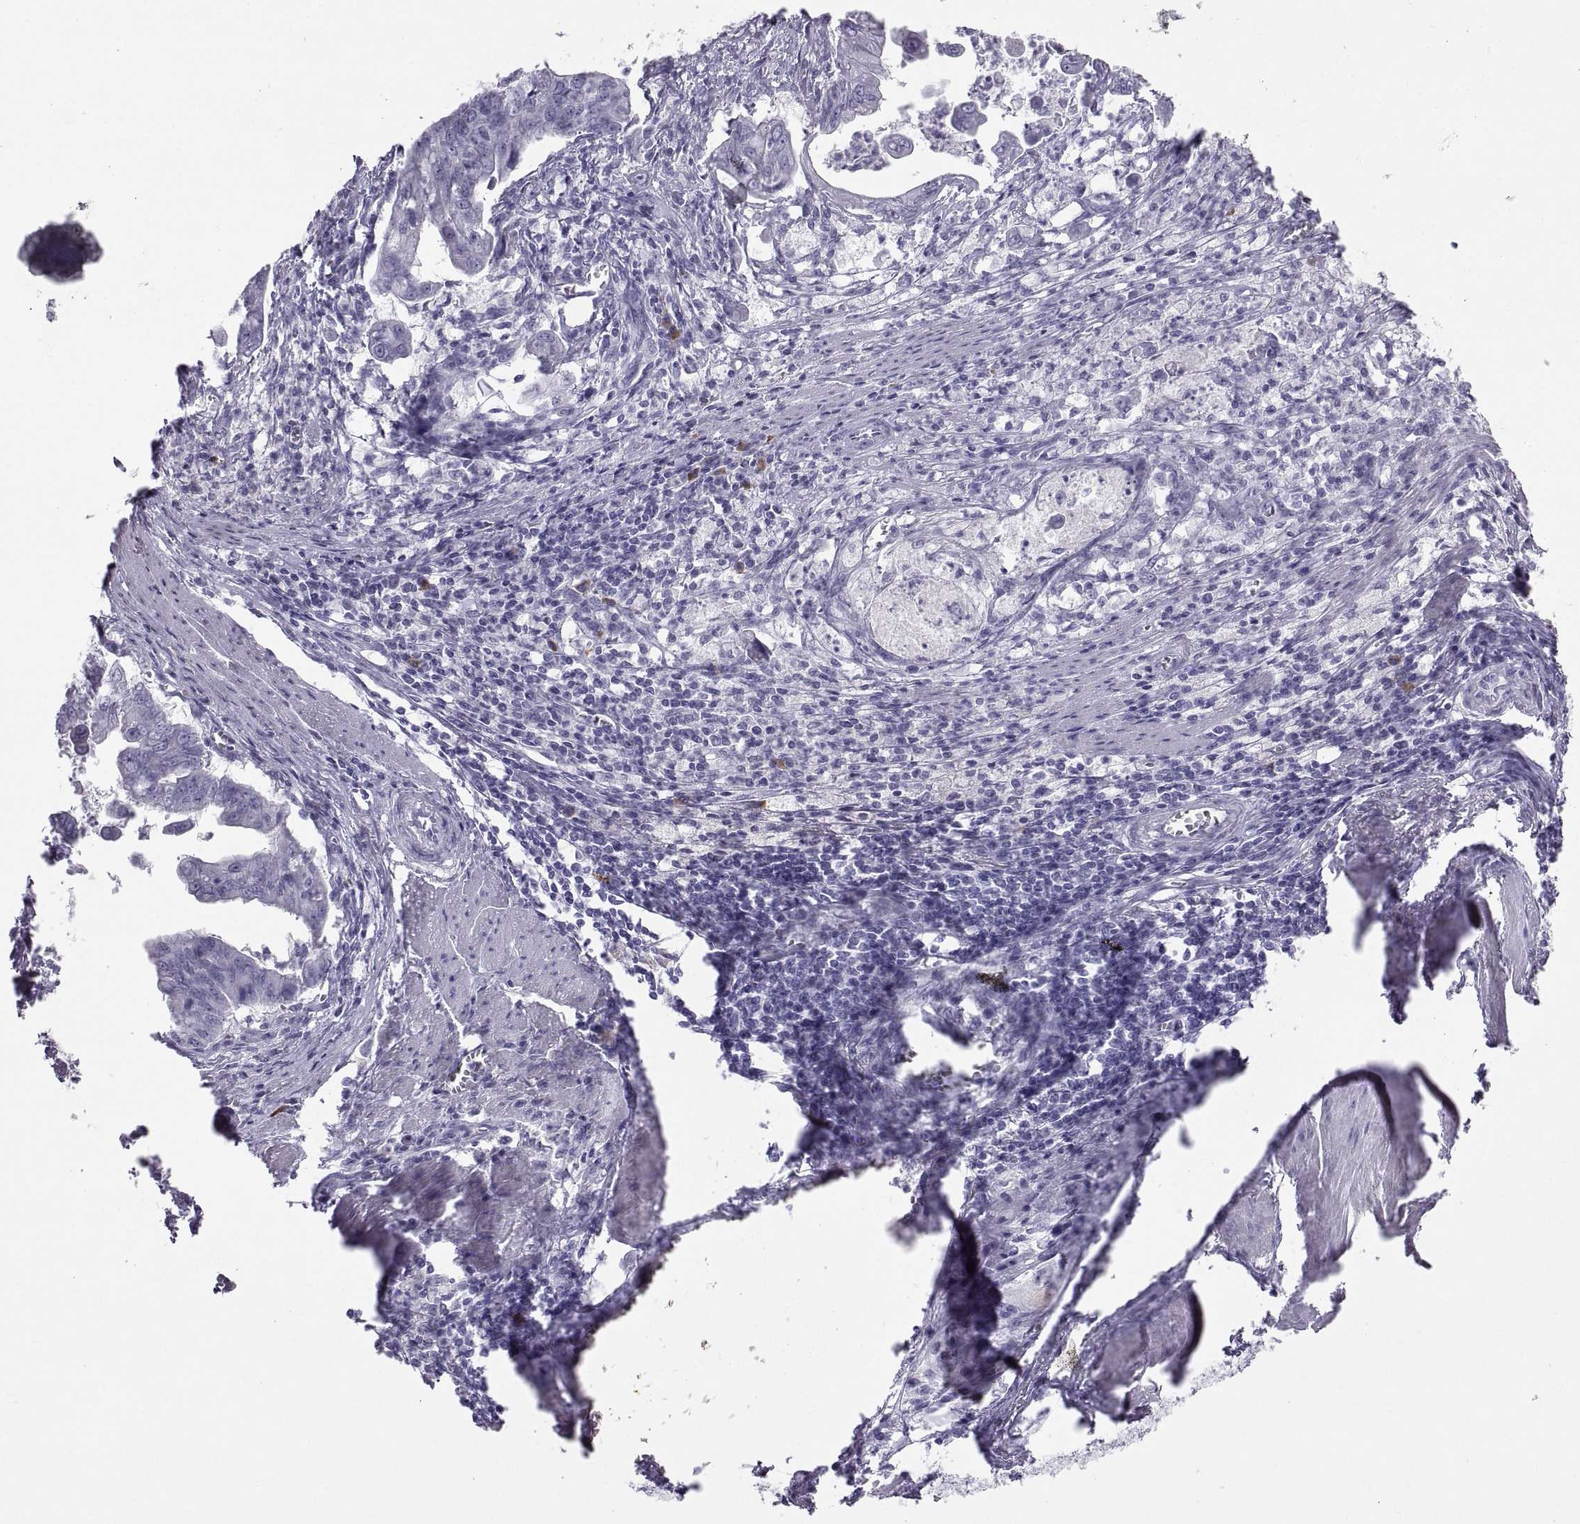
{"staining": {"intensity": "negative", "quantity": "none", "location": "none"}, "tissue": "stomach cancer", "cell_type": "Tumor cells", "image_type": "cancer", "snomed": [{"axis": "morphology", "description": "Adenocarcinoma, NOS"}, {"axis": "topography", "description": "Stomach, upper"}], "caption": "This is an immunohistochemistry (IHC) image of human adenocarcinoma (stomach). There is no staining in tumor cells.", "gene": "CT47A10", "patient": {"sex": "male", "age": 80}}